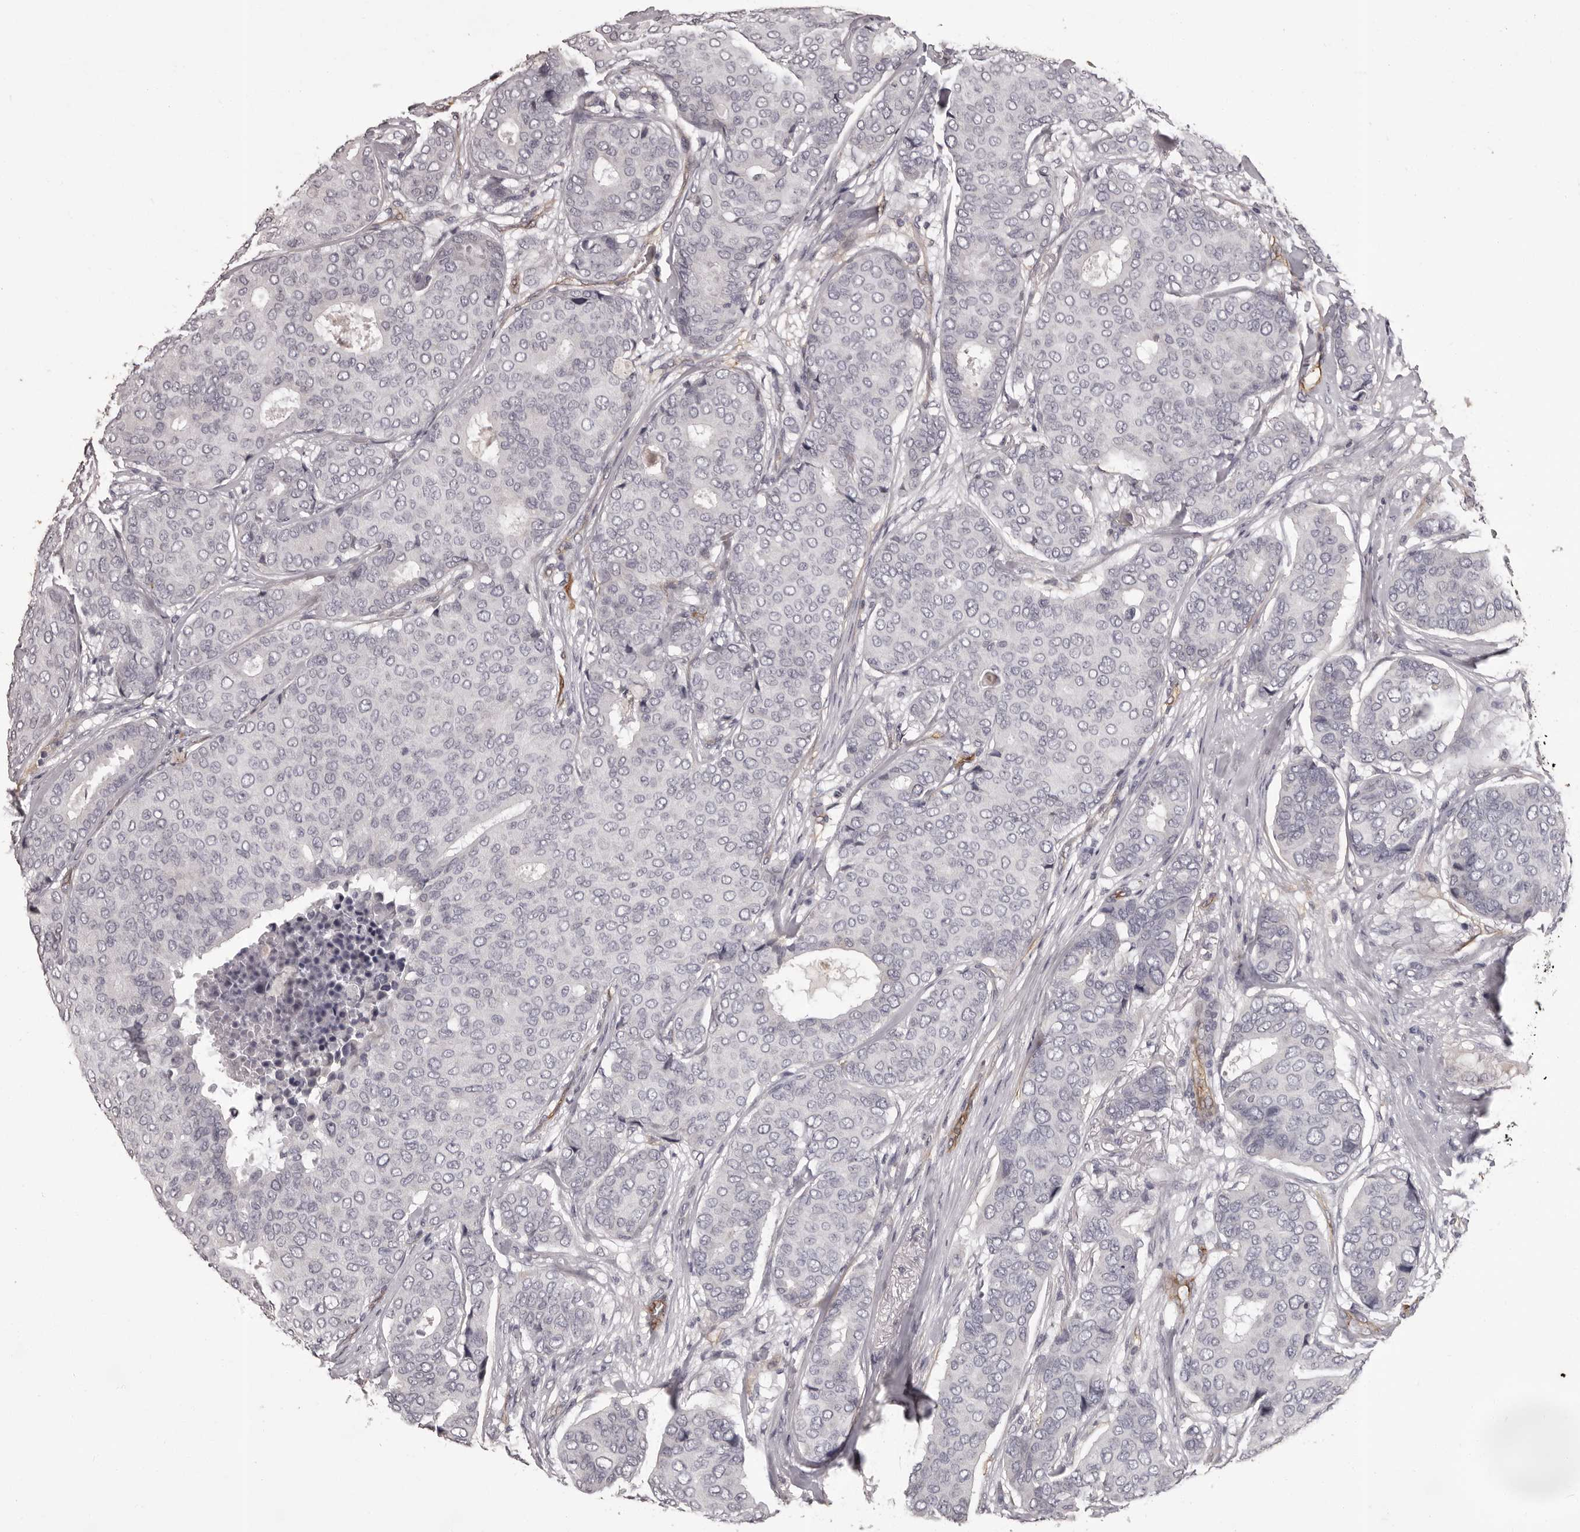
{"staining": {"intensity": "negative", "quantity": "none", "location": "none"}, "tissue": "breast cancer", "cell_type": "Tumor cells", "image_type": "cancer", "snomed": [{"axis": "morphology", "description": "Duct carcinoma"}, {"axis": "topography", "description": "Breast"}], "caption": "High magnification brightfield microscopy of breast cancer stained with DAB (brown) and counterstained with hematoxylin (blue): tumor cells show no significant expression.", "gene": "GPR78", "patient": {"sex": "female", "age": 75}}